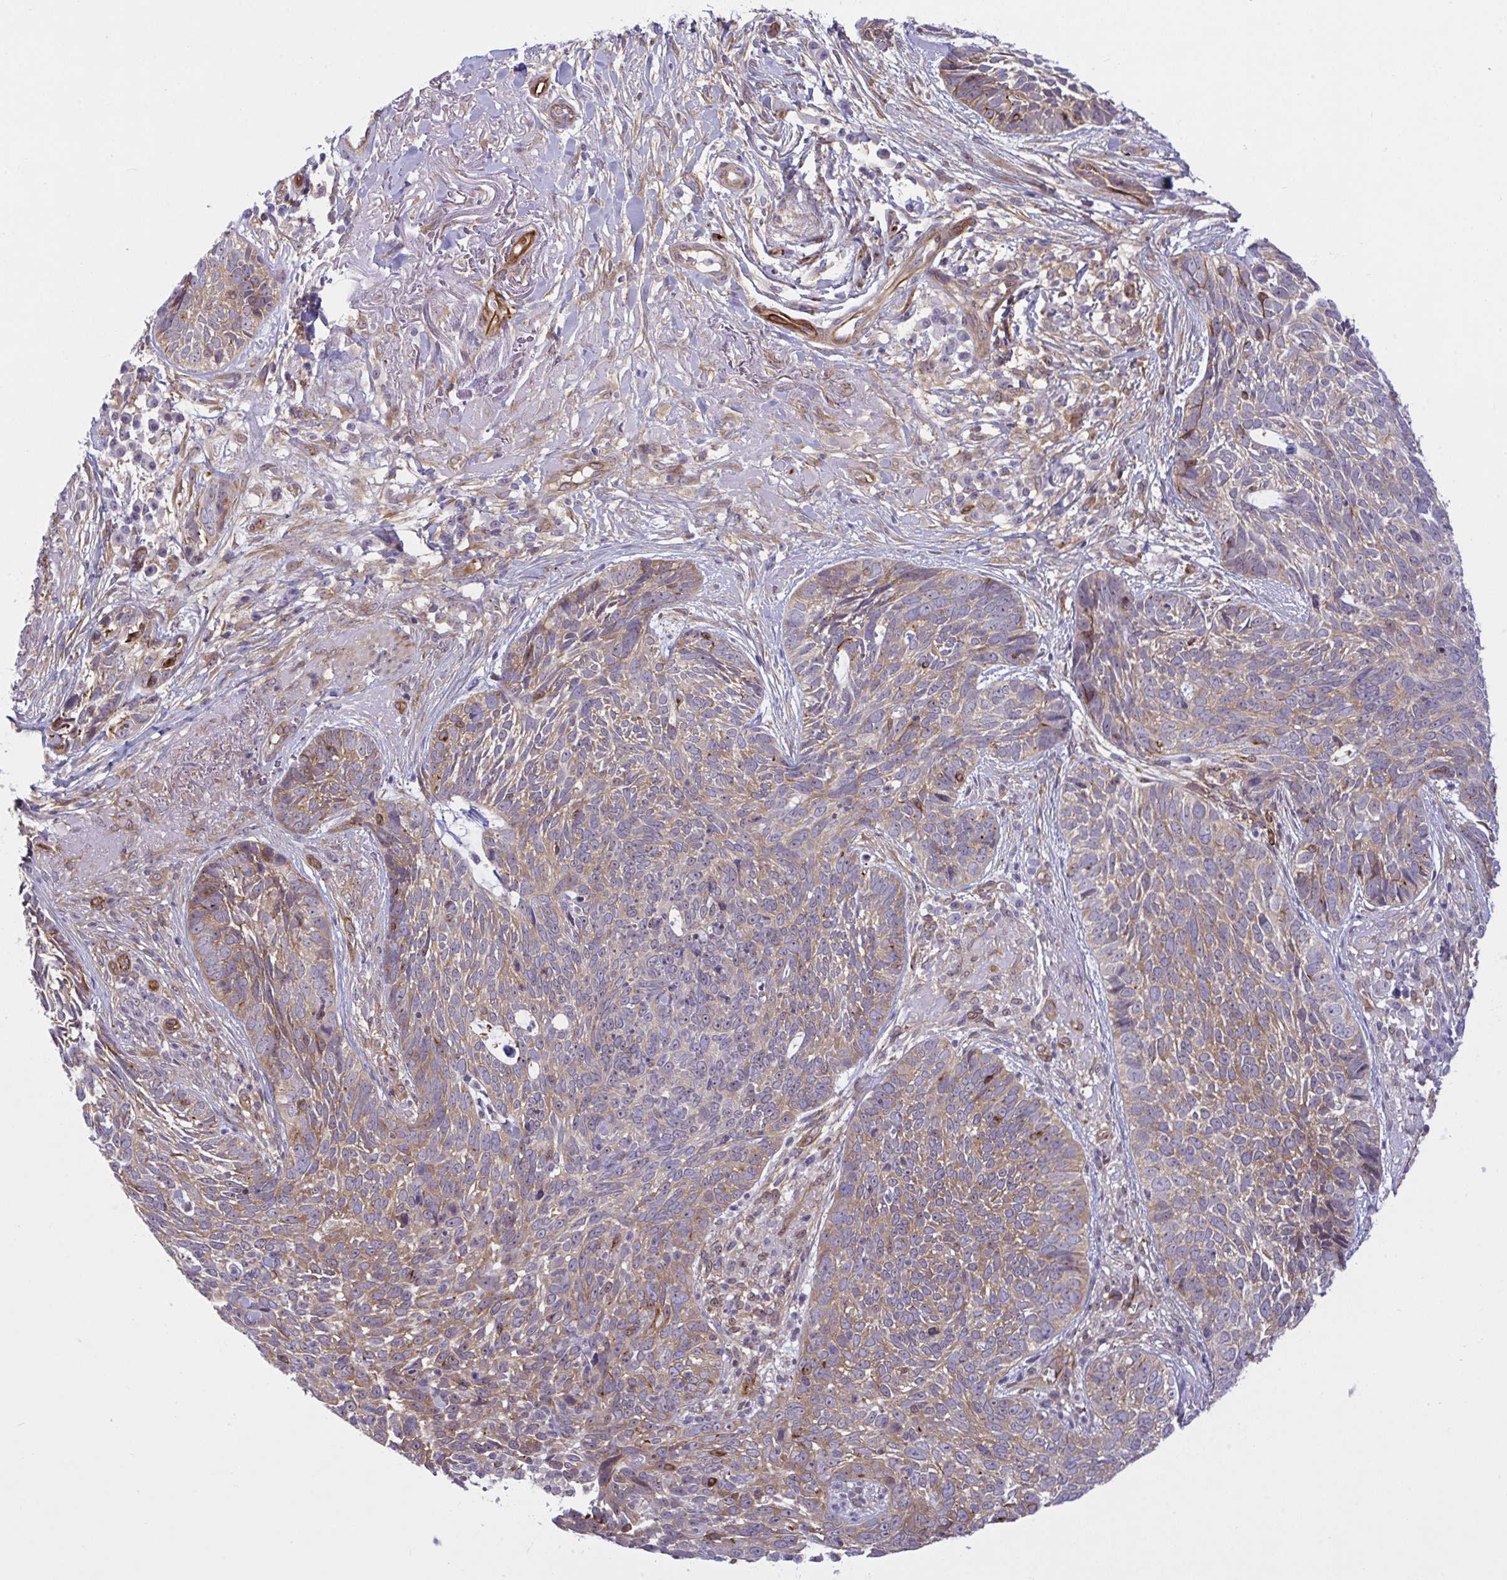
{"staining": {"intensity": "moderate", "quantity": ">75%", "location": "cytoplasmic/membranous"}, "tissue": "skin cancer", "cell_type": "Tumor cells", "image_type": "cancer", "snomed": [{"axis": "morphology", "description": "Basal cell carcinoma"}, {"axis": "topography", "description": "Skin"}, {"axis": "topography", "description": "Skin of face"}], "caption": "Immunohistochemical staining of skin cancer demonstrates moderate cytoplasmic/membranous protein expression in approximately >75% of tumor cells.", "gene": "PRRT4", "patient": {"sex": "female", "age": 95}}